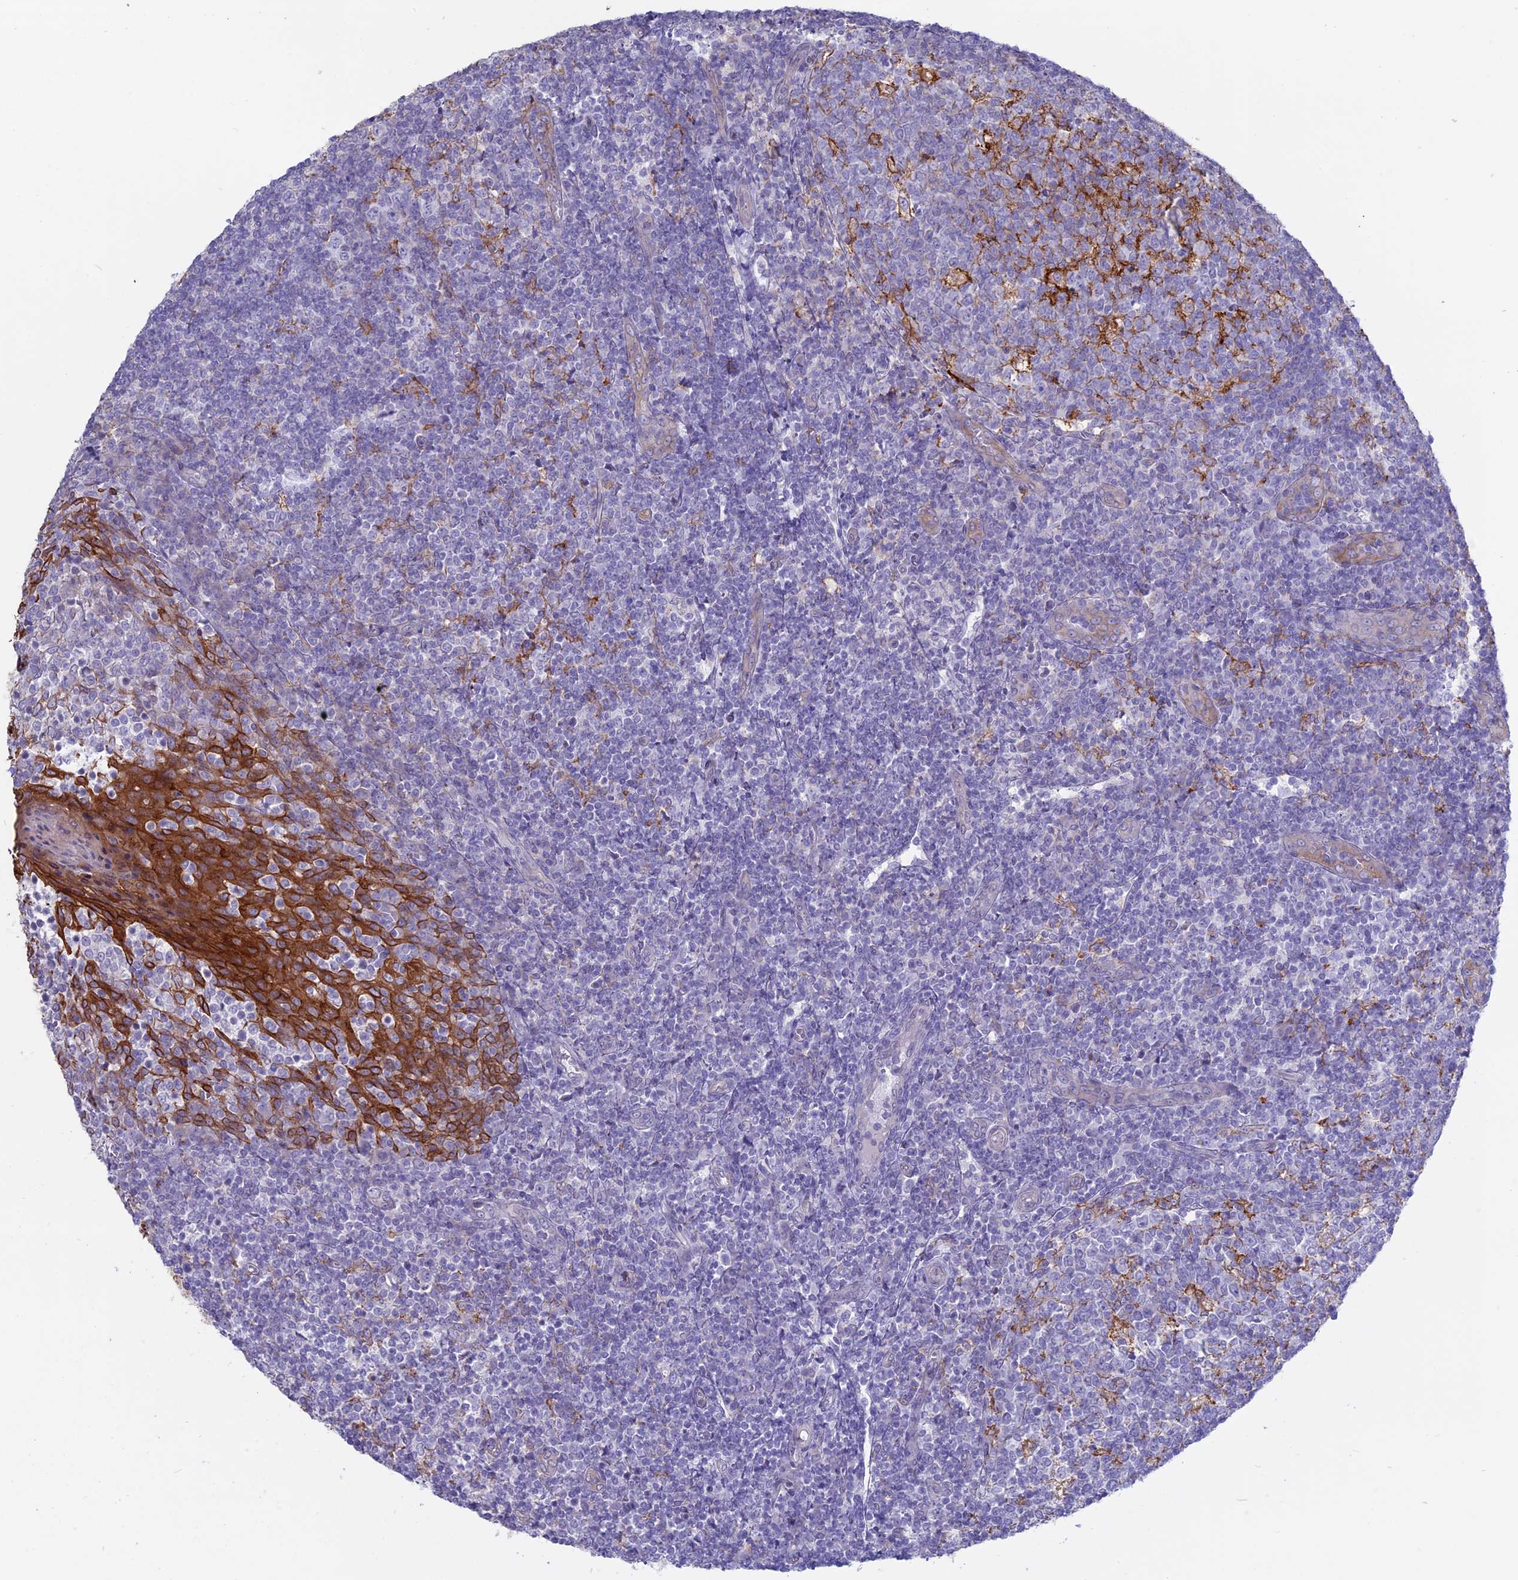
{"staining": {"intensity": "negative", "quantity": "none", "location": "none"}, "tissue": "tonsil", "cell_type": "Germinal center cells", "image_type": "normal", "snomed": [{"axis": "morphology", "description": "Normal tissue, NOS"}, {"axis": "topography", "description": "Tonsil"}], "caption": "This is a image of IHC staining of normal tonsil, which shows no expression in germinal center cells.", "gene": "MYO5B", "patient": {"sex": "female", "age": 19}}